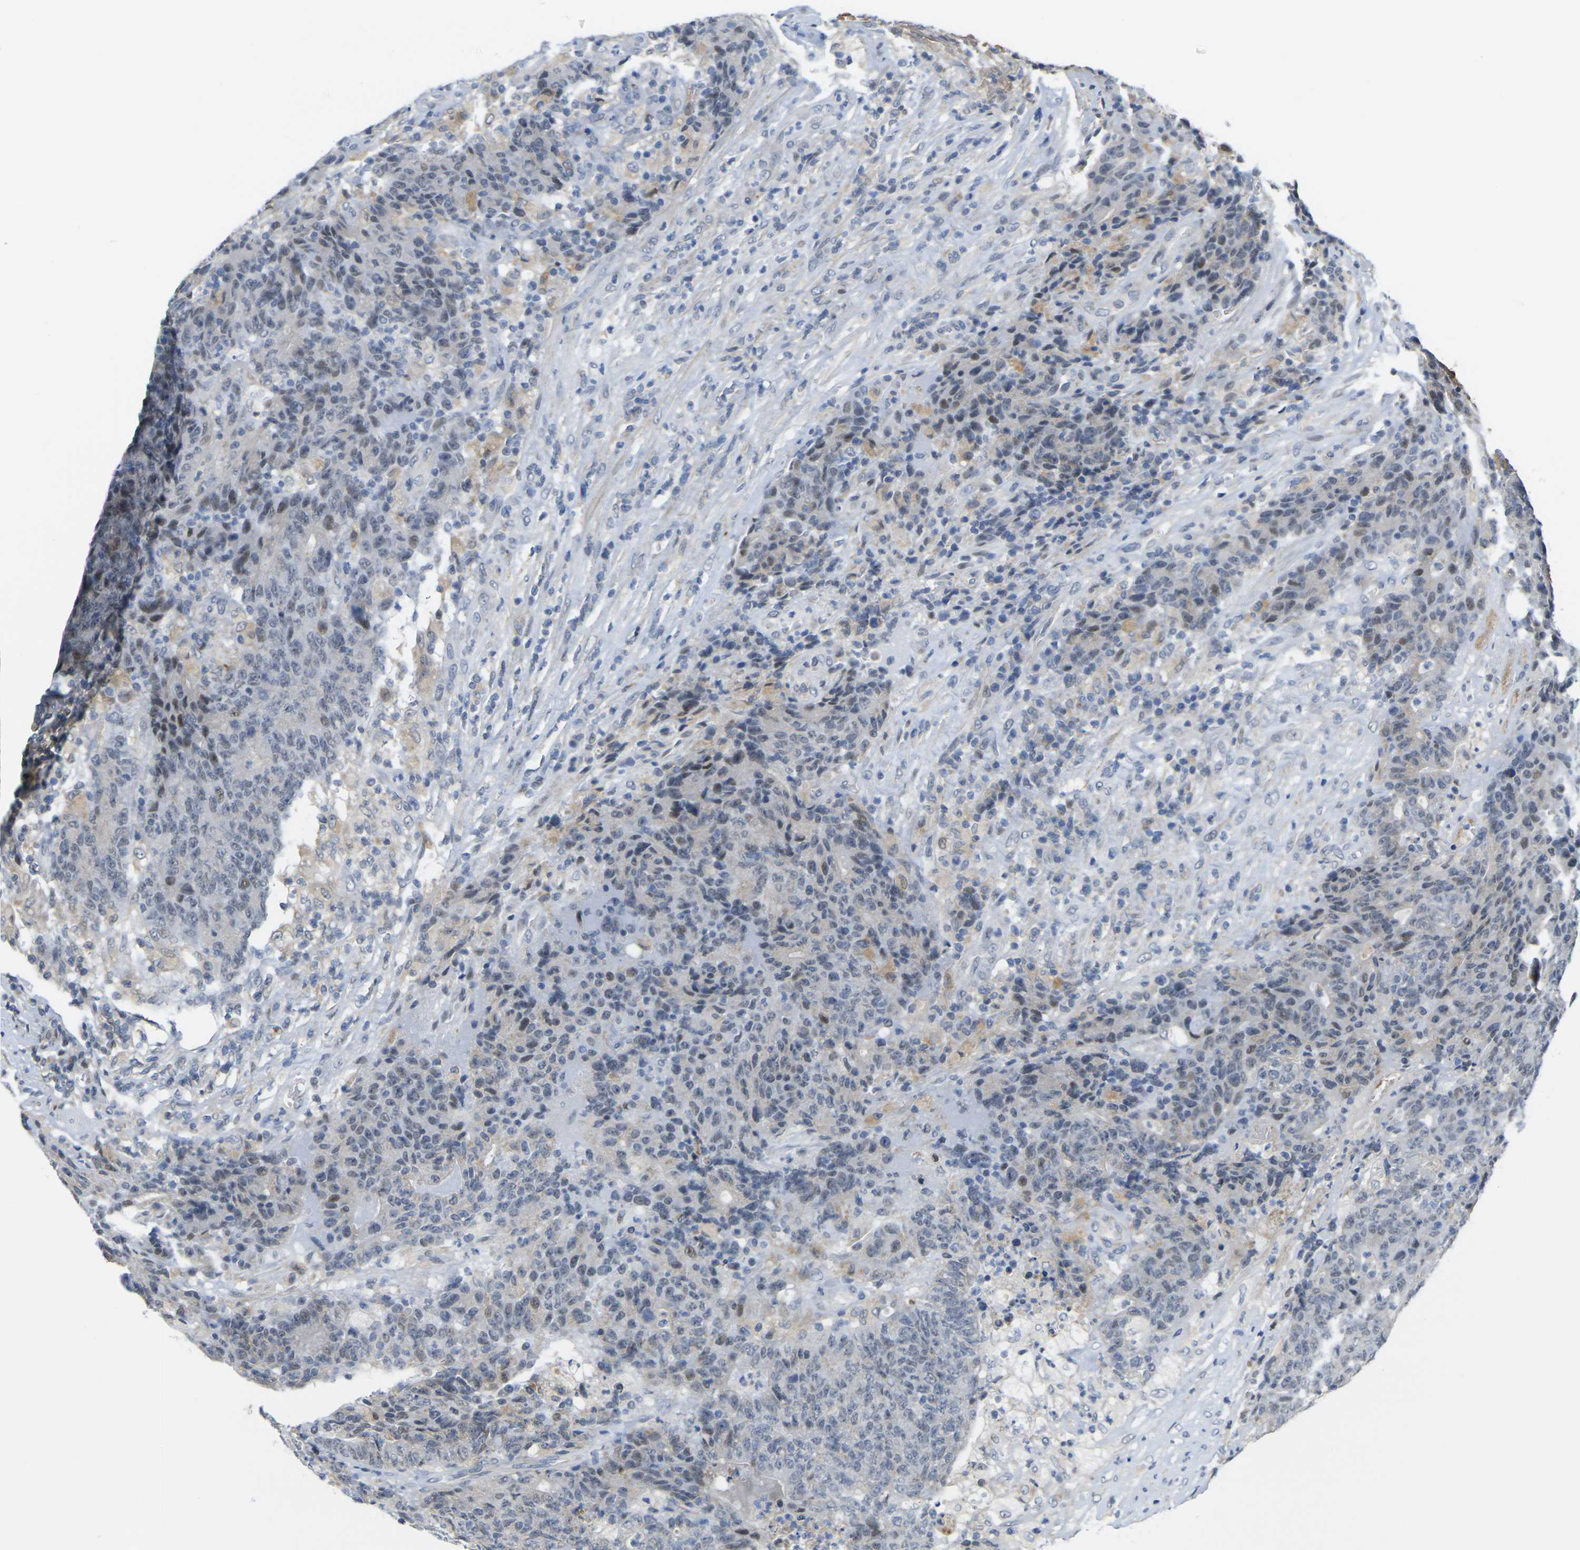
{"staining": {"intensity": "weak", "quantity": "25%-75%", "location": "cytoplasmic/membranous"}, "tissue": "colorectal cancer", "cell_type": "Tumor cells", "image_type": "cancer", "snomed": [{"axis": "morphology", "description": "Normal tissue, NOS"}, {"axis": "morphology", "description": "Adenocarcinoma, NOS"}, {"axis": "topography", "description": "Colon"}], "caption": "A brown stain shows weak cytoplasmic/membranous expression of a protein in human colorectal cancer (adenocarcinoma) tumor cells.", "gene": "OTOF", "patient": {"sex": "female", "age": 75}}